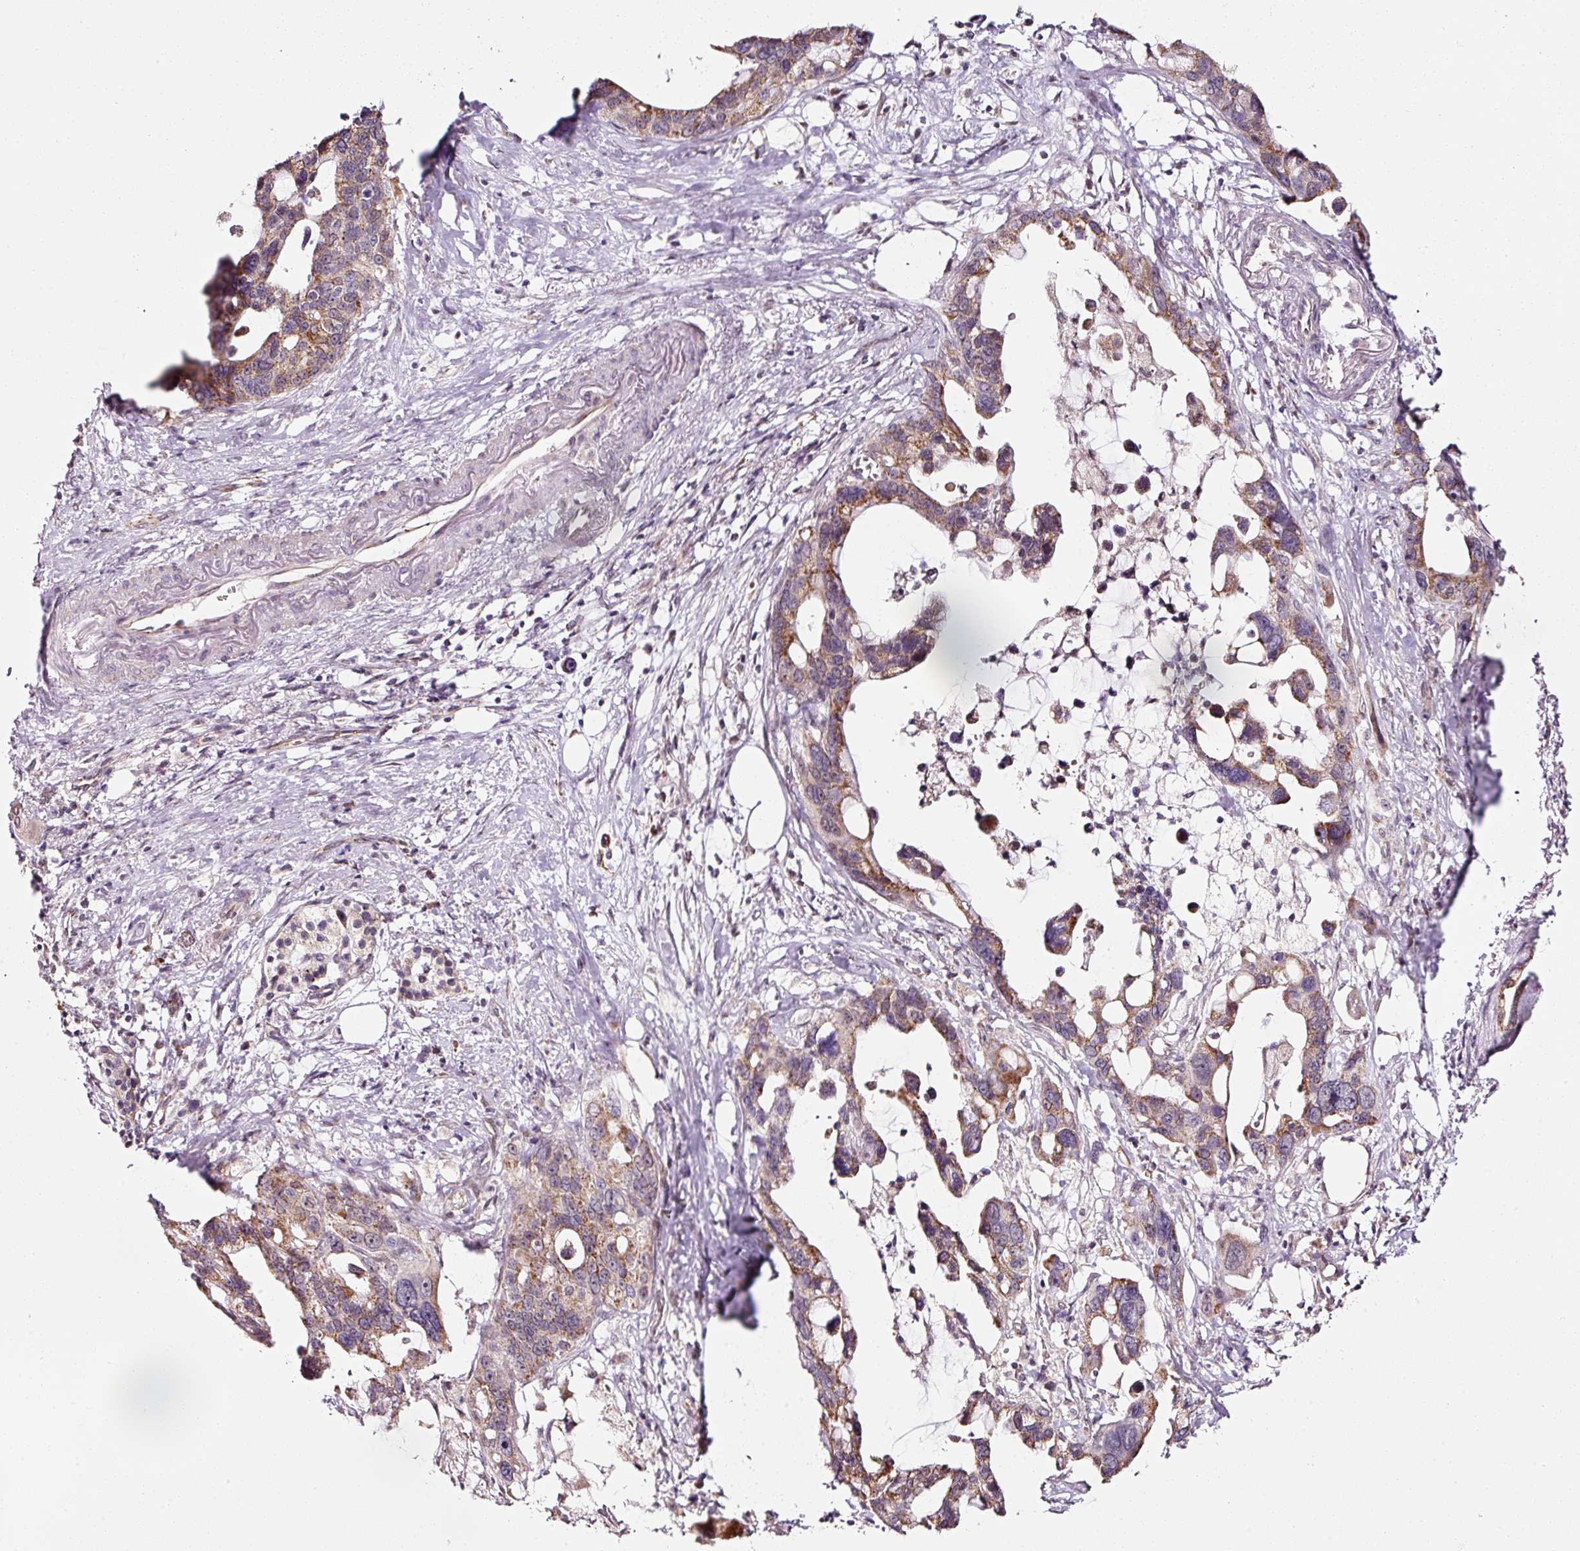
{"staining": {"intensity": "moderate", "quantity": ">75%", "location": "cytoplasmic/membranous"}, "tissue": "pancreatic cancer", "cell_type": "Tumor cells", "image_type": "cancer", "snomed": [{"axis": "morphology", "description": "Adenocarcinoma, NOS"}, {"axis": "topography", "description": "Pancreas"}], "caption": "Moderate cytoplasmic/membranous expression for a protein is seen in approximately >75% of tumor cells of adenocarcinoma (pancreatic) using immunohistochemistry (IHC).", "gene": "ZNF460", "patient": {"sex": "female", "age": 83}}